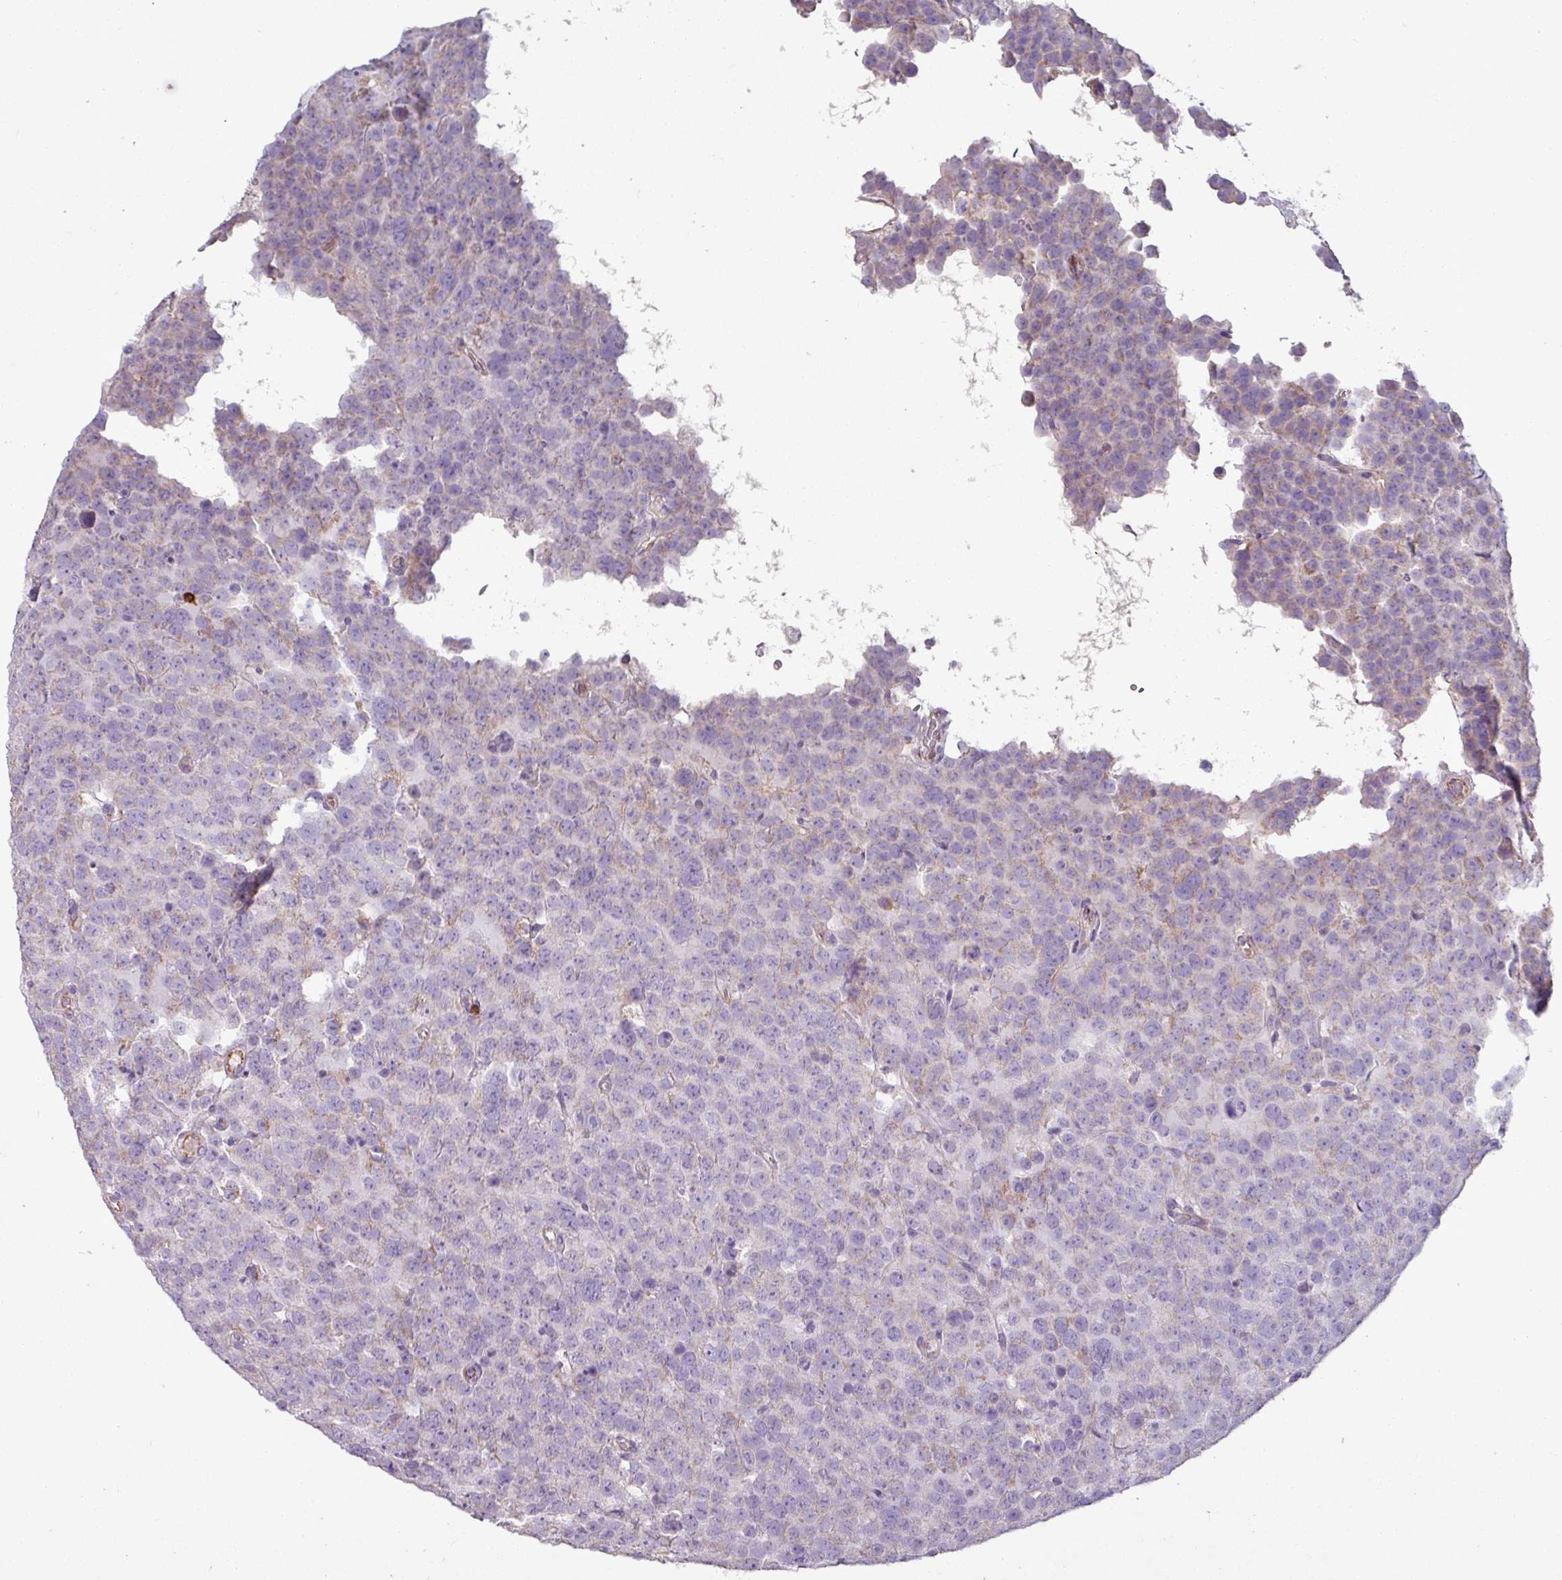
{"staining": {"intensity": "weak", "quantity": "<25%", "location": "cytoplasmic/membranous"}, "tissue": "testis cancer", "cell_type": "Tumor cells", "image_type": "cancer", "snomed": [{"axis": "morphology", "description": "Seminoma, NOS"}, {"axis": "topography", "description": "Testis"}], "caption": "Immunohistochemical staining of human testis seminoma reveals no significant staining in tumor cells. (DAB immunohistochemistry, high magnification).", "gene": "CD8A", "patient": {"sex": "male", "age": 71}}